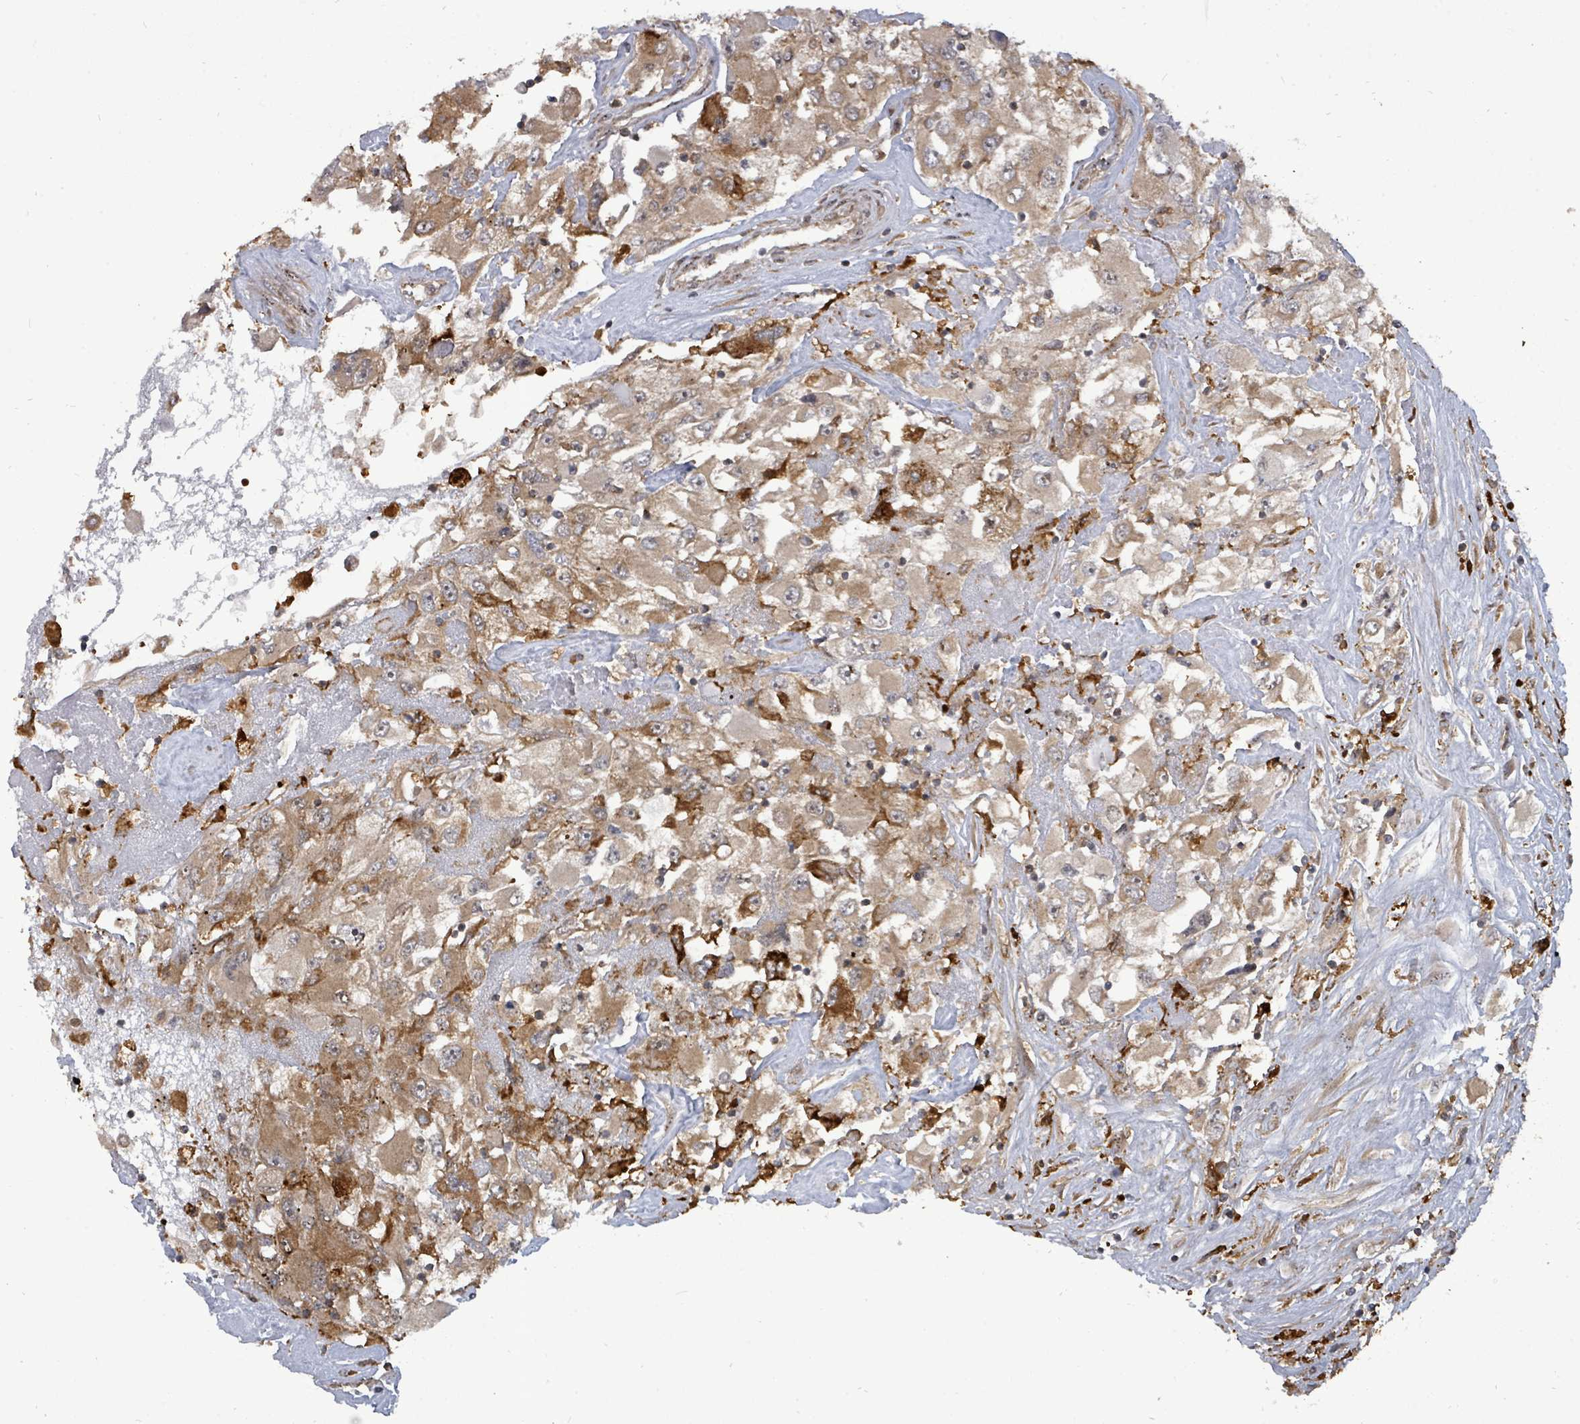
{"staining": {"intensity": "moderate", "quantity": ">75%", "location": "cytoplasmic/membranous"}, "tissue": "renal cancer", "cell_type": "Tumor cells", "image_type": "cancer", "snomed": [{"axis": "morphology", "description": "Adenocarcinoma, NOS"}, {"axis": "topography", "description": "Kidney"}], "caption": "This is an image of IHC staining of renal adenocarcinoma, which shows moderate staining in the cytoplasmic/membranous of tumor cells.", "gene": "EIF3C", "patient": {"sex": "female", "age": 52}}